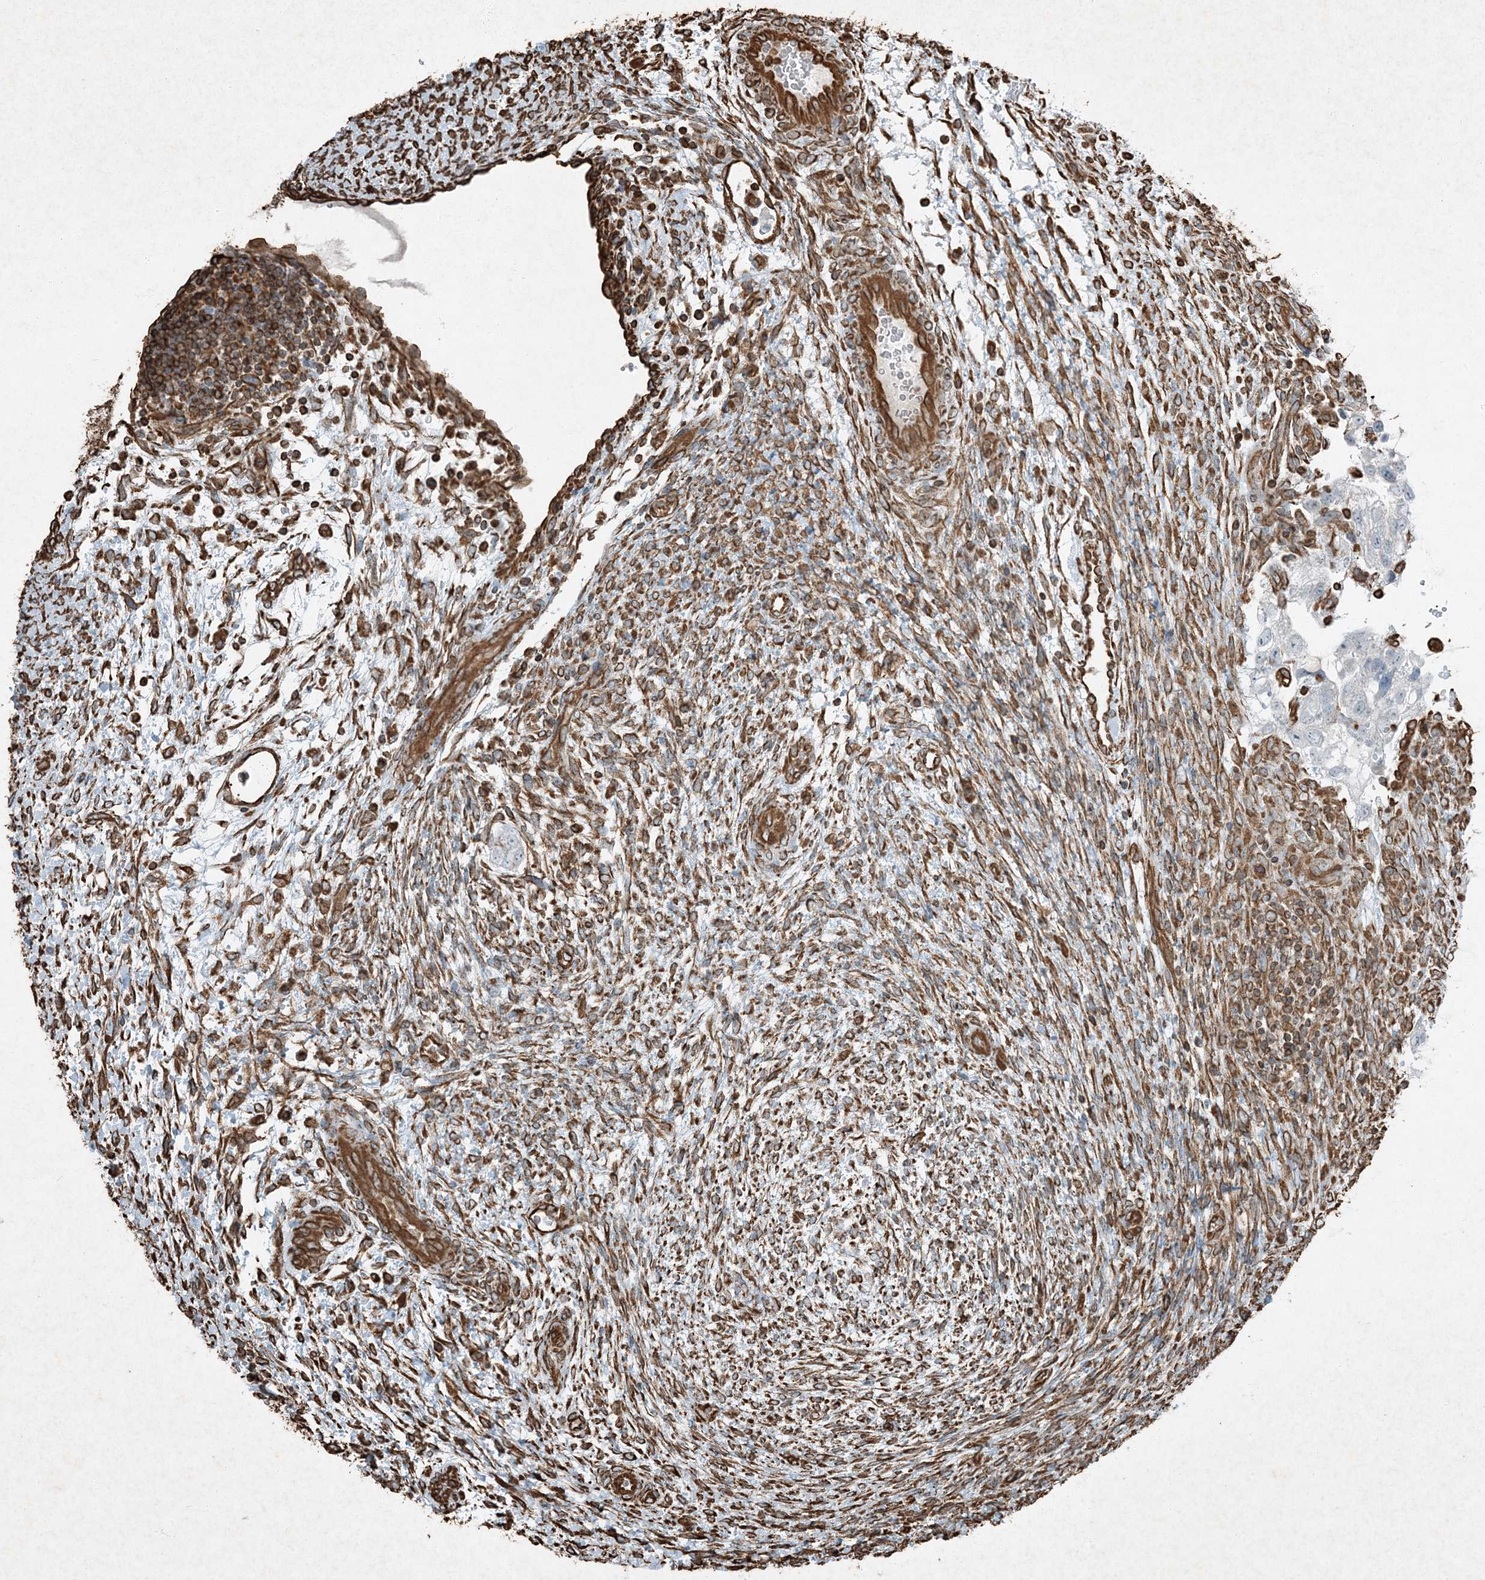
{"staining": {"intensity": "negative", "quantity": "none", "location": "none"}, "tissue": "testis cancer", "cell_type": "Tumor cells", "image_type": "cancer", "snomed": [{"axis": "morphology", "description": "Carcinoma, Embryonal, NOS"}, {"axis": "topography", "description": "Testis"}], "caption": "The immunohistochemistry image has no significant expression in tumor cells of testis cancer (embryonal carcinoma) tissue.", "gene": "RYK", "patient": {"sex": "male", "age": 37}}